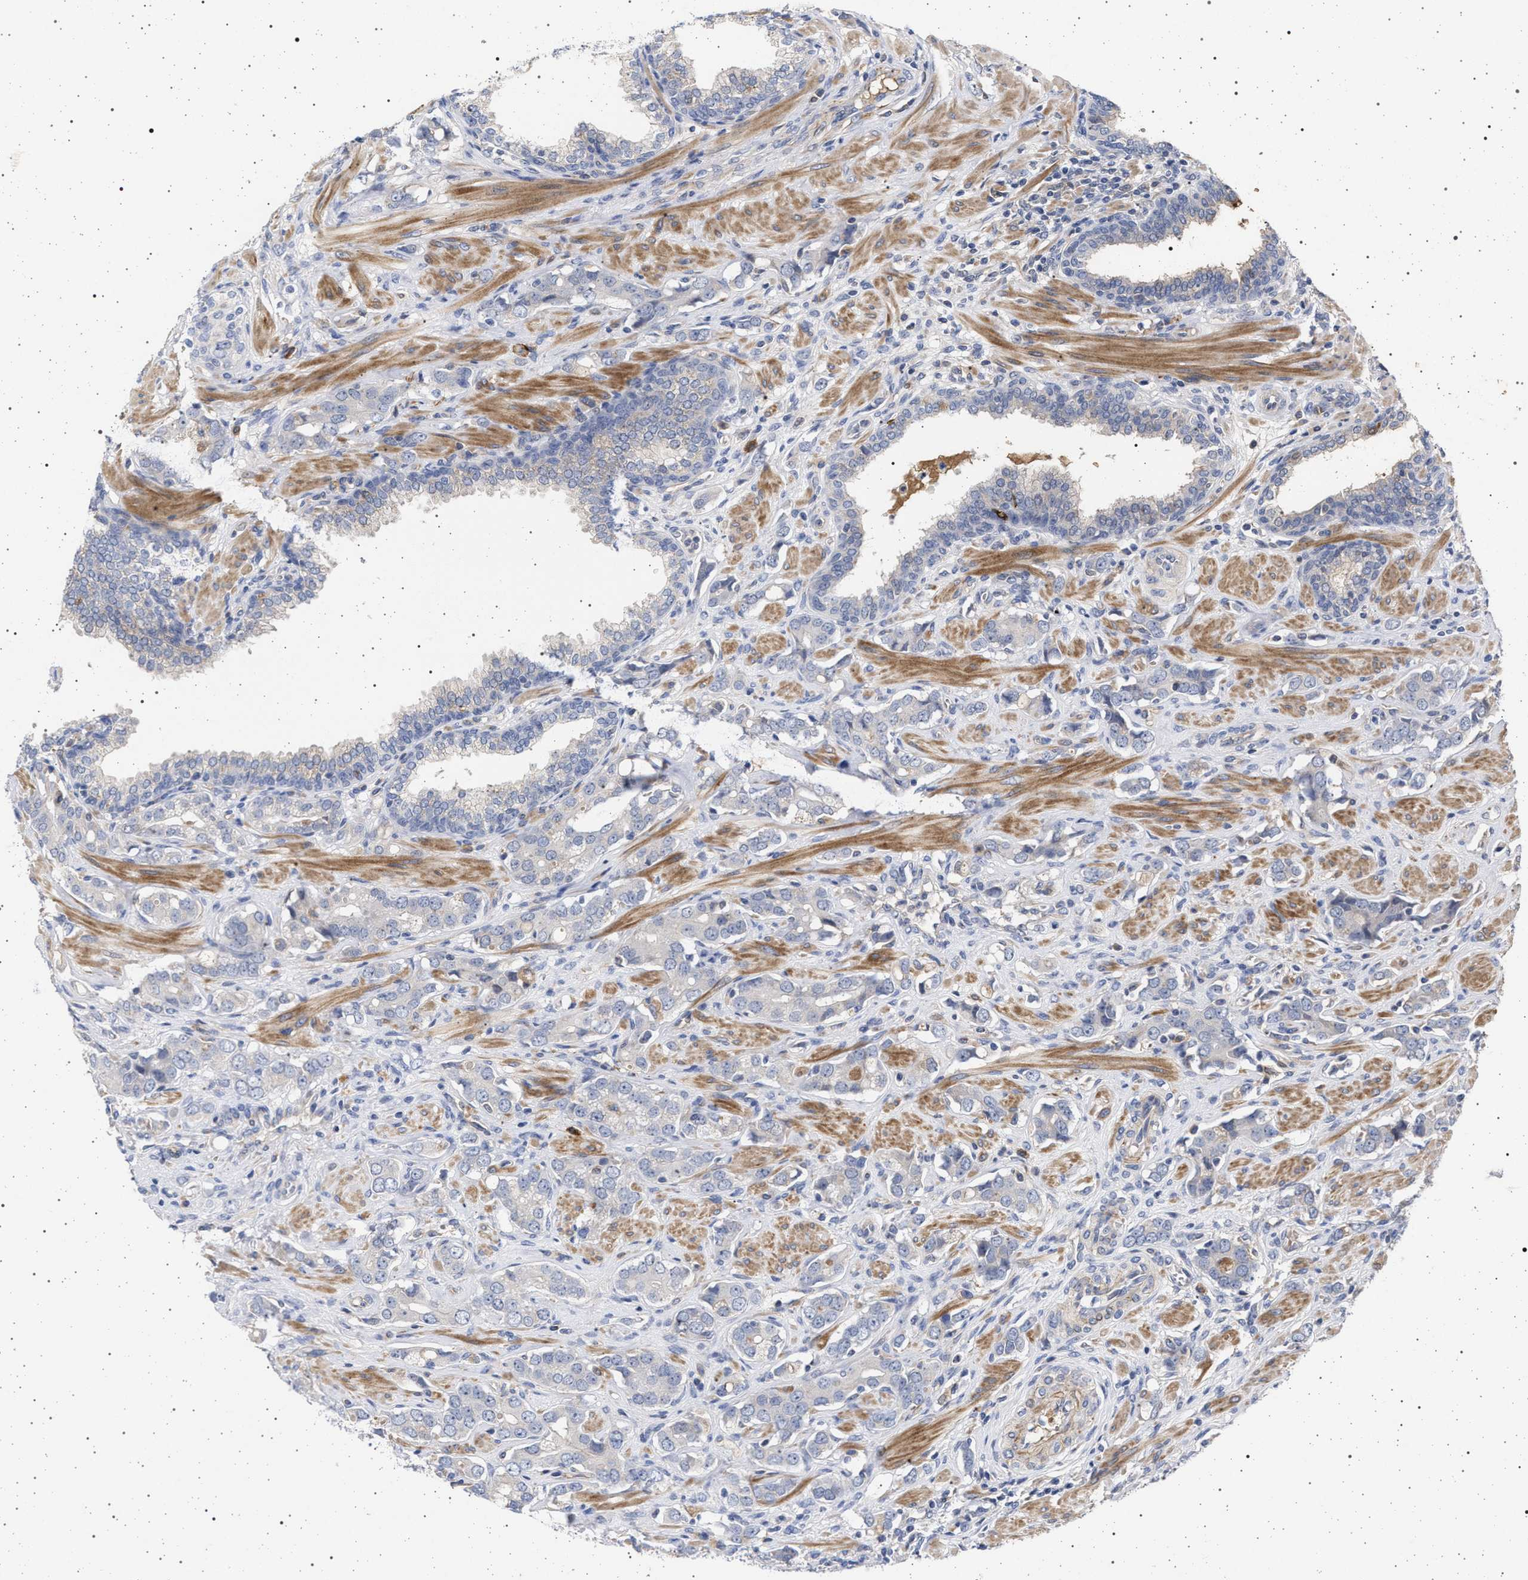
{"staining": {"intensity": "negative", "quantity": "none", "location": "none"}, "tissue": "prostate cancer", "cell_type": "Tumor cells", "image_type": "cancer", "snomed": [{"axis": "morphology", "description": "Adenocarcinoma, High grade"}, {"axis": "topography", "description": "Prostate"}], "caption": "There is no significant staining in tumor cells of adenocarcinoma (high-grade) (prostate).", "gene": "RBM48", "patient": {"sex": "male", "age": 52}}